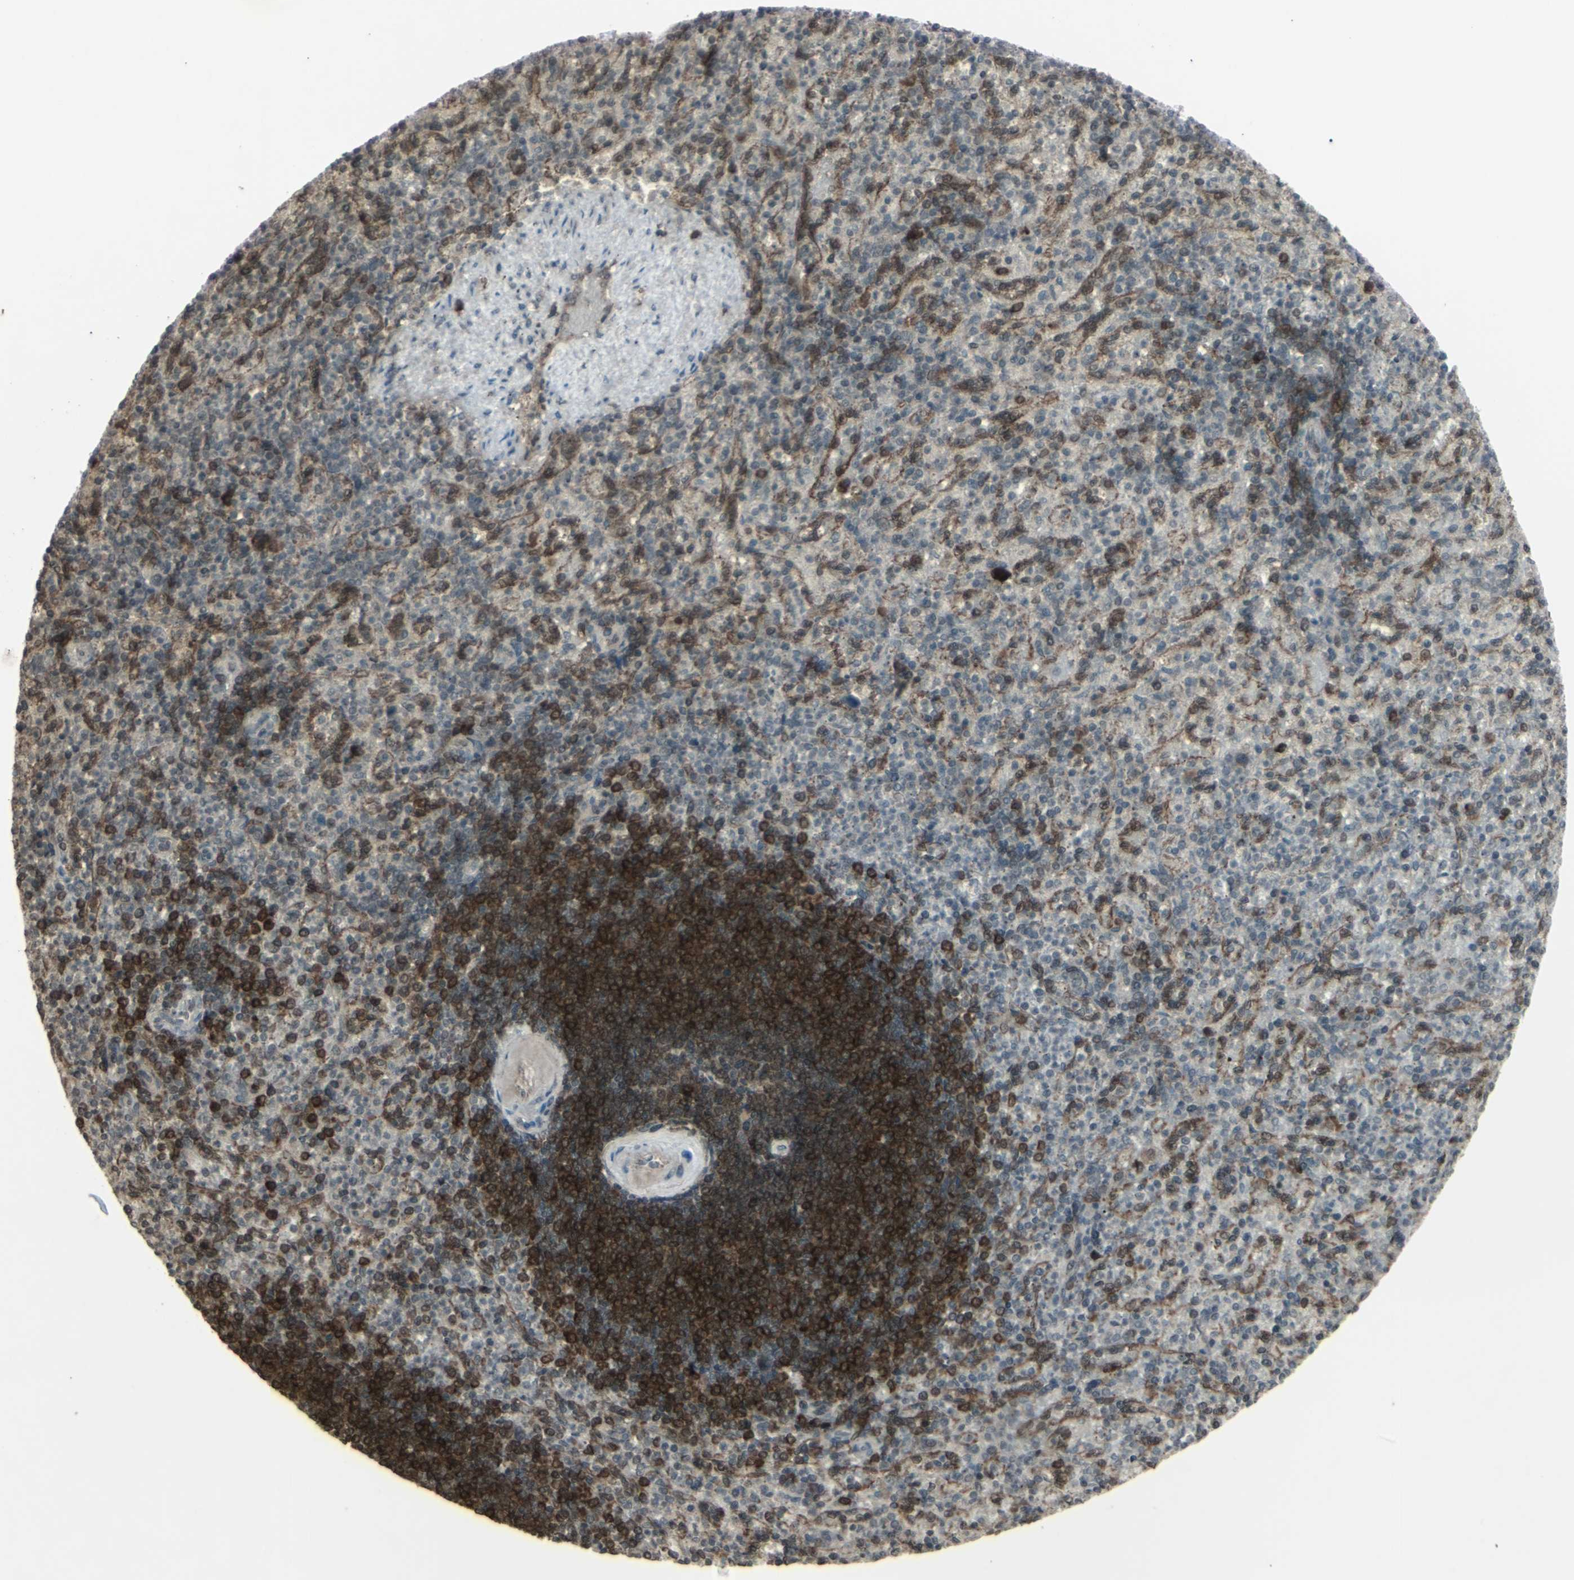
{"staining": {"intensity": "moderate", "quantity": ">75%", "location": "cytoplasmic/membranous"}, "tissue": "spleen", "cell_type": "Cells in red pulp", "image_type": "normal", "snomed": [{"axis": "morphology", "description": "Normal tissue, NOS"}, {"axis": "topography", "description": "Spleen"}], "caption": "Cells in red pulp exhibit moderate cytoplasmic/membranous positivity in approximately >75% of cells in benign spleen.", "gene": "BLNK", "patient": {"sex": "female", "age": 74}}